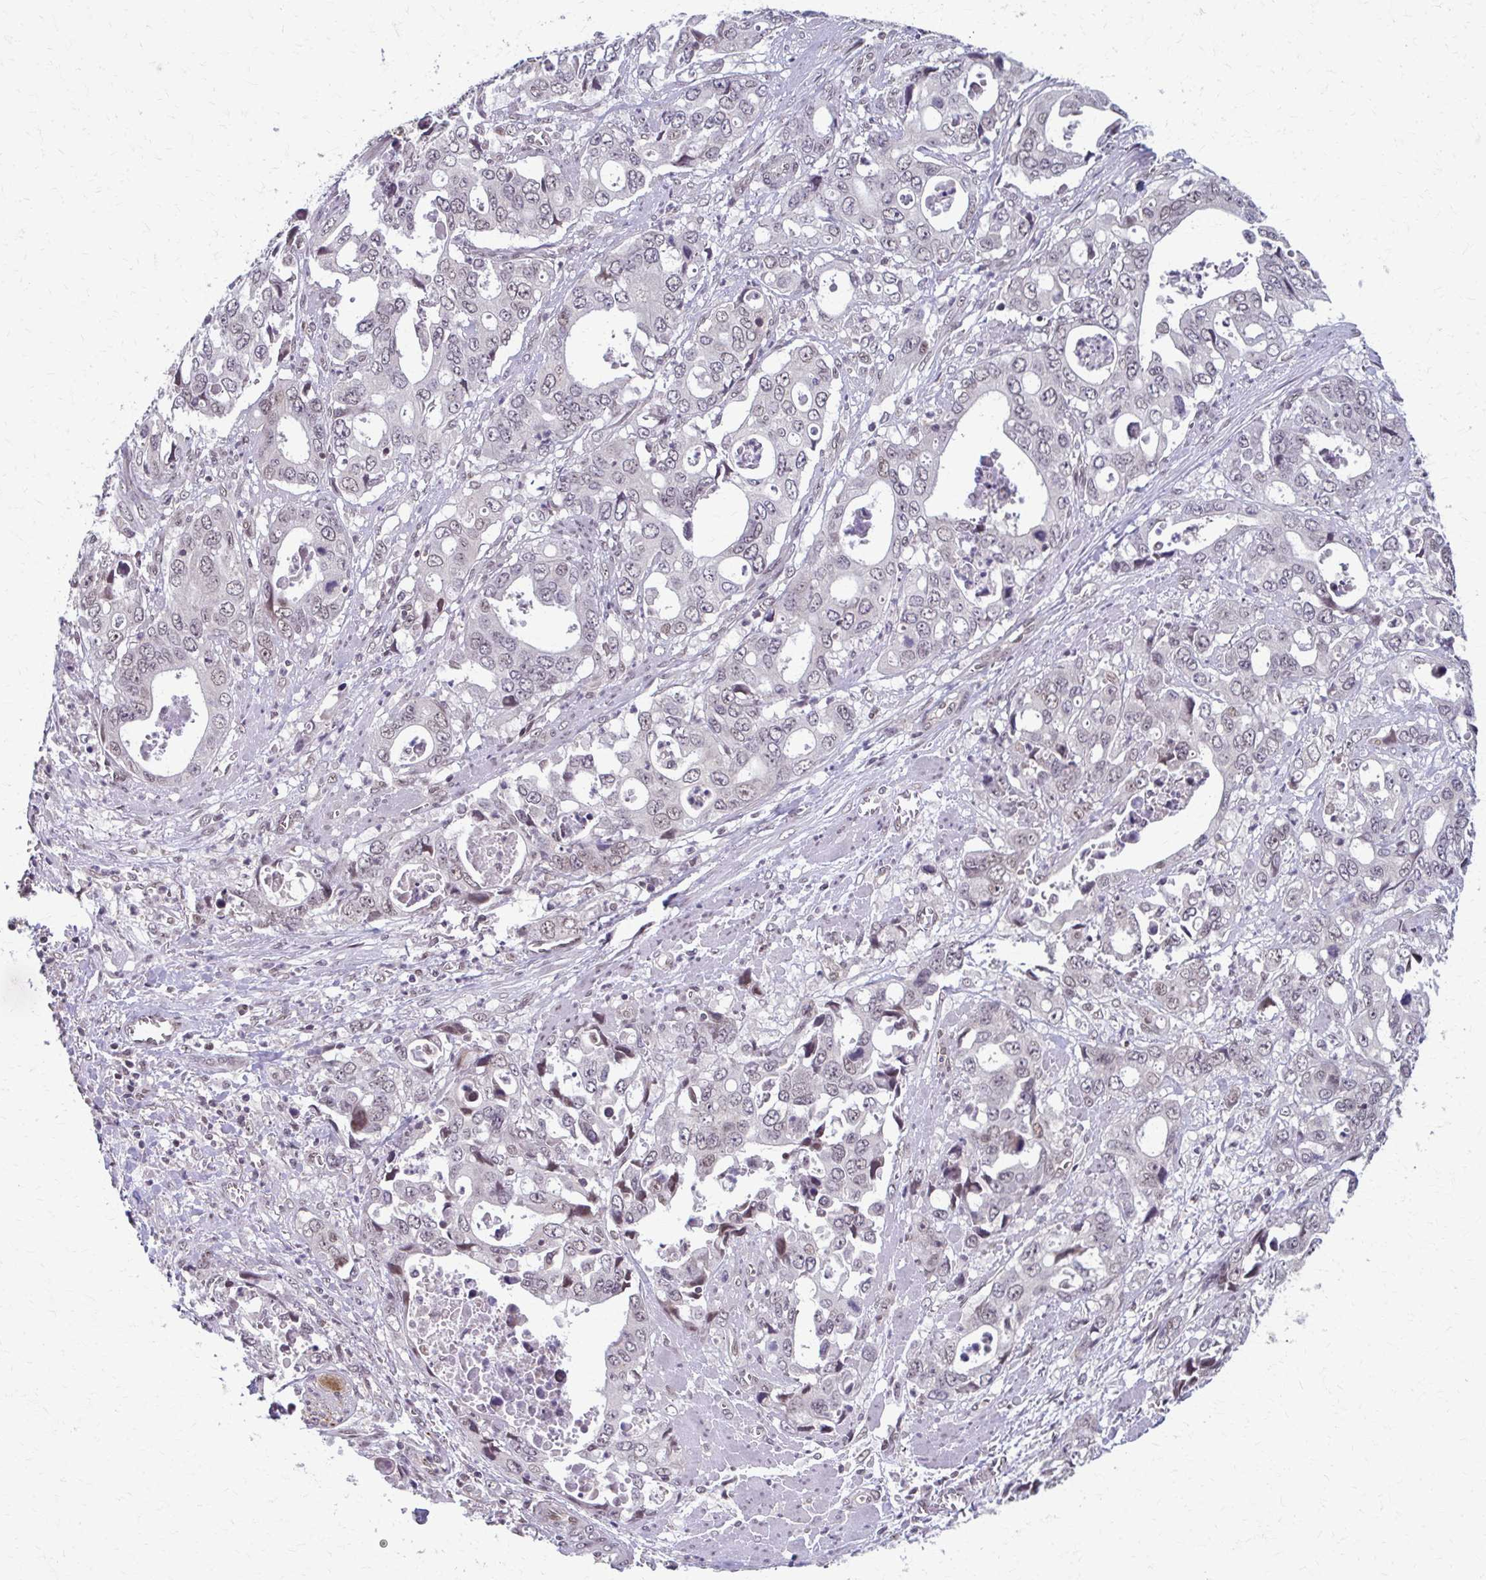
{"staining": {"intensity": "weak", "quantity": "<25%", "location": "nuclear"}, "tissue": "stomach cancer", "cell_type": "Tumor cells", "image_type": "cancer", "snomed": [{"axis": "morphology", "description": "Adenocarcinoma, NOS"}, {"axis": "topography", "description": "Stomach, upper"}], "caption": "Tumor cells are negative for brown protein staining in adenocarcinoma (stomach).", "gene": "SETBP1", "patient": {"sex": "male", "age": 74}}